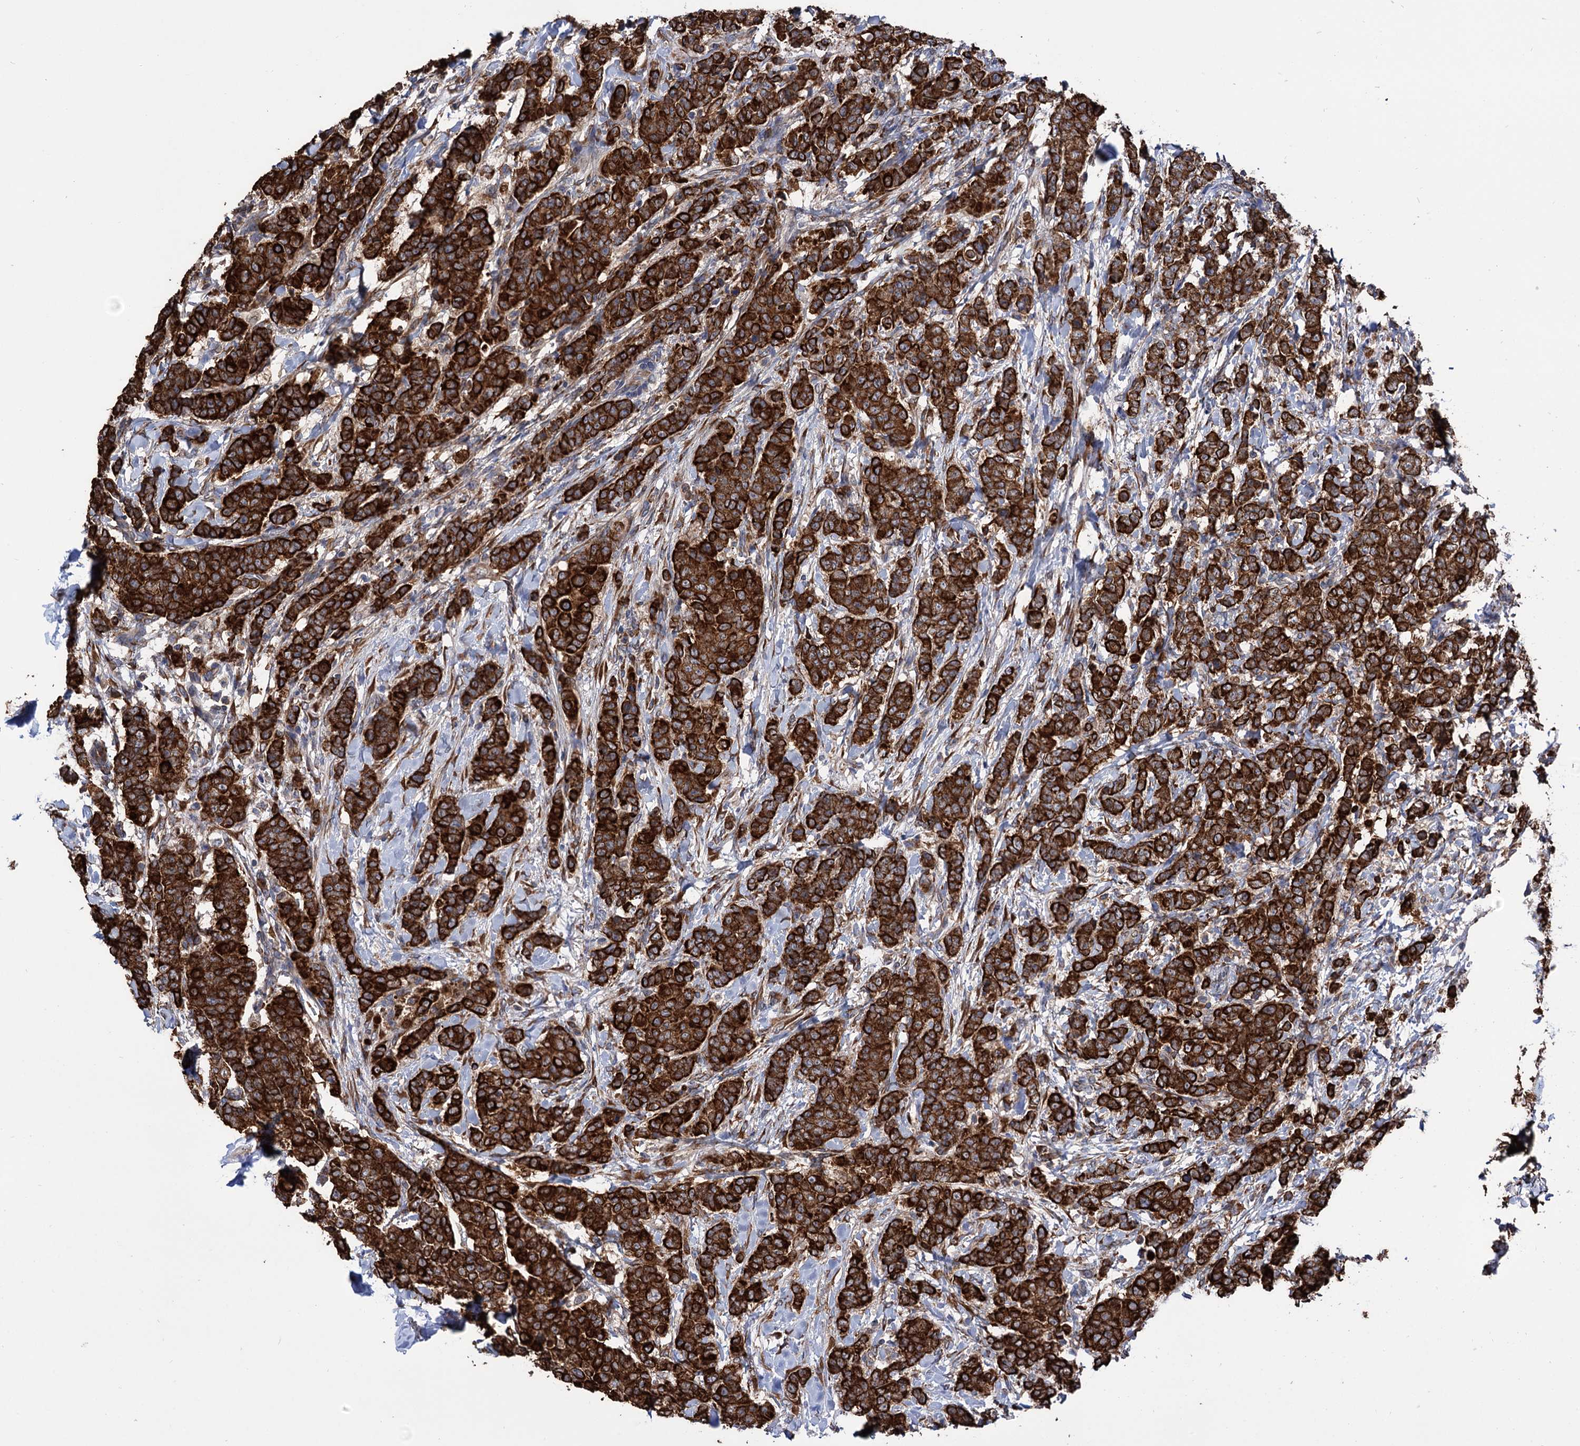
{"staining": {"intensity": "strong", "quantity": ">75%", "location": "cytoplasmic/membranous"}, "tissue": "breast cancer", "cell_type": "Tumor cells", "image_type": "cancer", "snomed": [{"axis": "morphology", "description": "Duct carcinoma"}, {"axis": "topography", "description": "Breast"}], "caption": "Immunohistochemistry (DAB) staining of human breast cancer (infiltrating ductal carcinoma) demonstrates strong cytoplasmic/membranous protein staining in approximately >75% of tumor cells. (Stains: DAB in brown, nuclei in blue, Microscopy: brightfield microscopy at high magnification).", "gene": "CDAN1", "patient": {"sex": "female", "age": 40}}